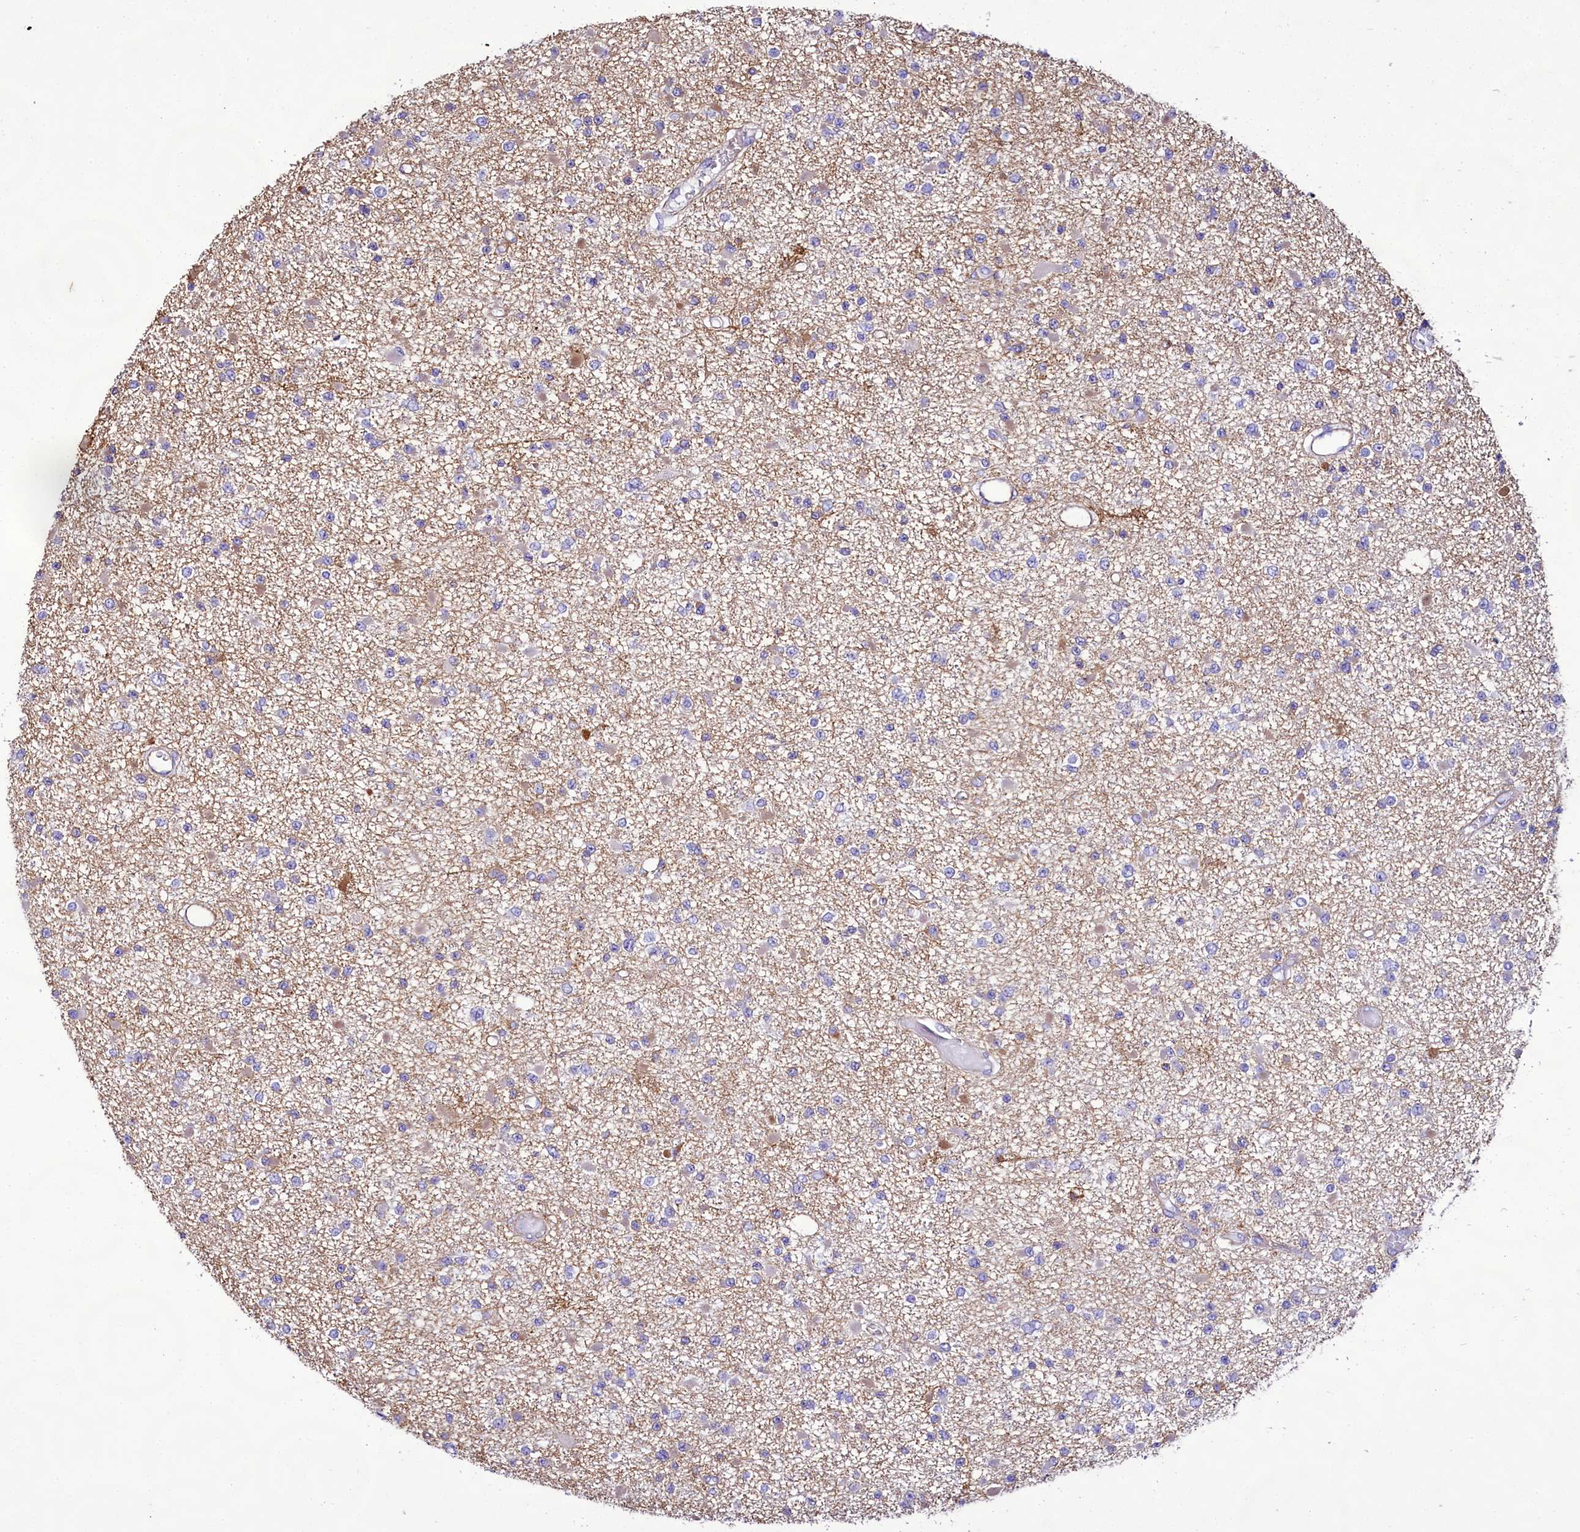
{"staining": {"intensity": "negative", "quantity": "none", "location": "none"}, "tissue": "glioma", "cell_type": "Tumor cells", "image_type": "cancer", "snomed": [{"axis": "morphology", "description": "Glioma, malignant, Low grade"}, {"axis": "topography", "description": "Brain"}], "caption": "Malignant glioma (low-grade) was stained to show a protein in brown. There is no significant positivity in tumor cells. Brightfield microscopy of IHC stained with DAB (3,3'-diaminobenzidine) (brown) and hematoxylin (blue), captured at high magnification.", "gene": "CD99", "patient": {"sex": "female", "age": 22}}